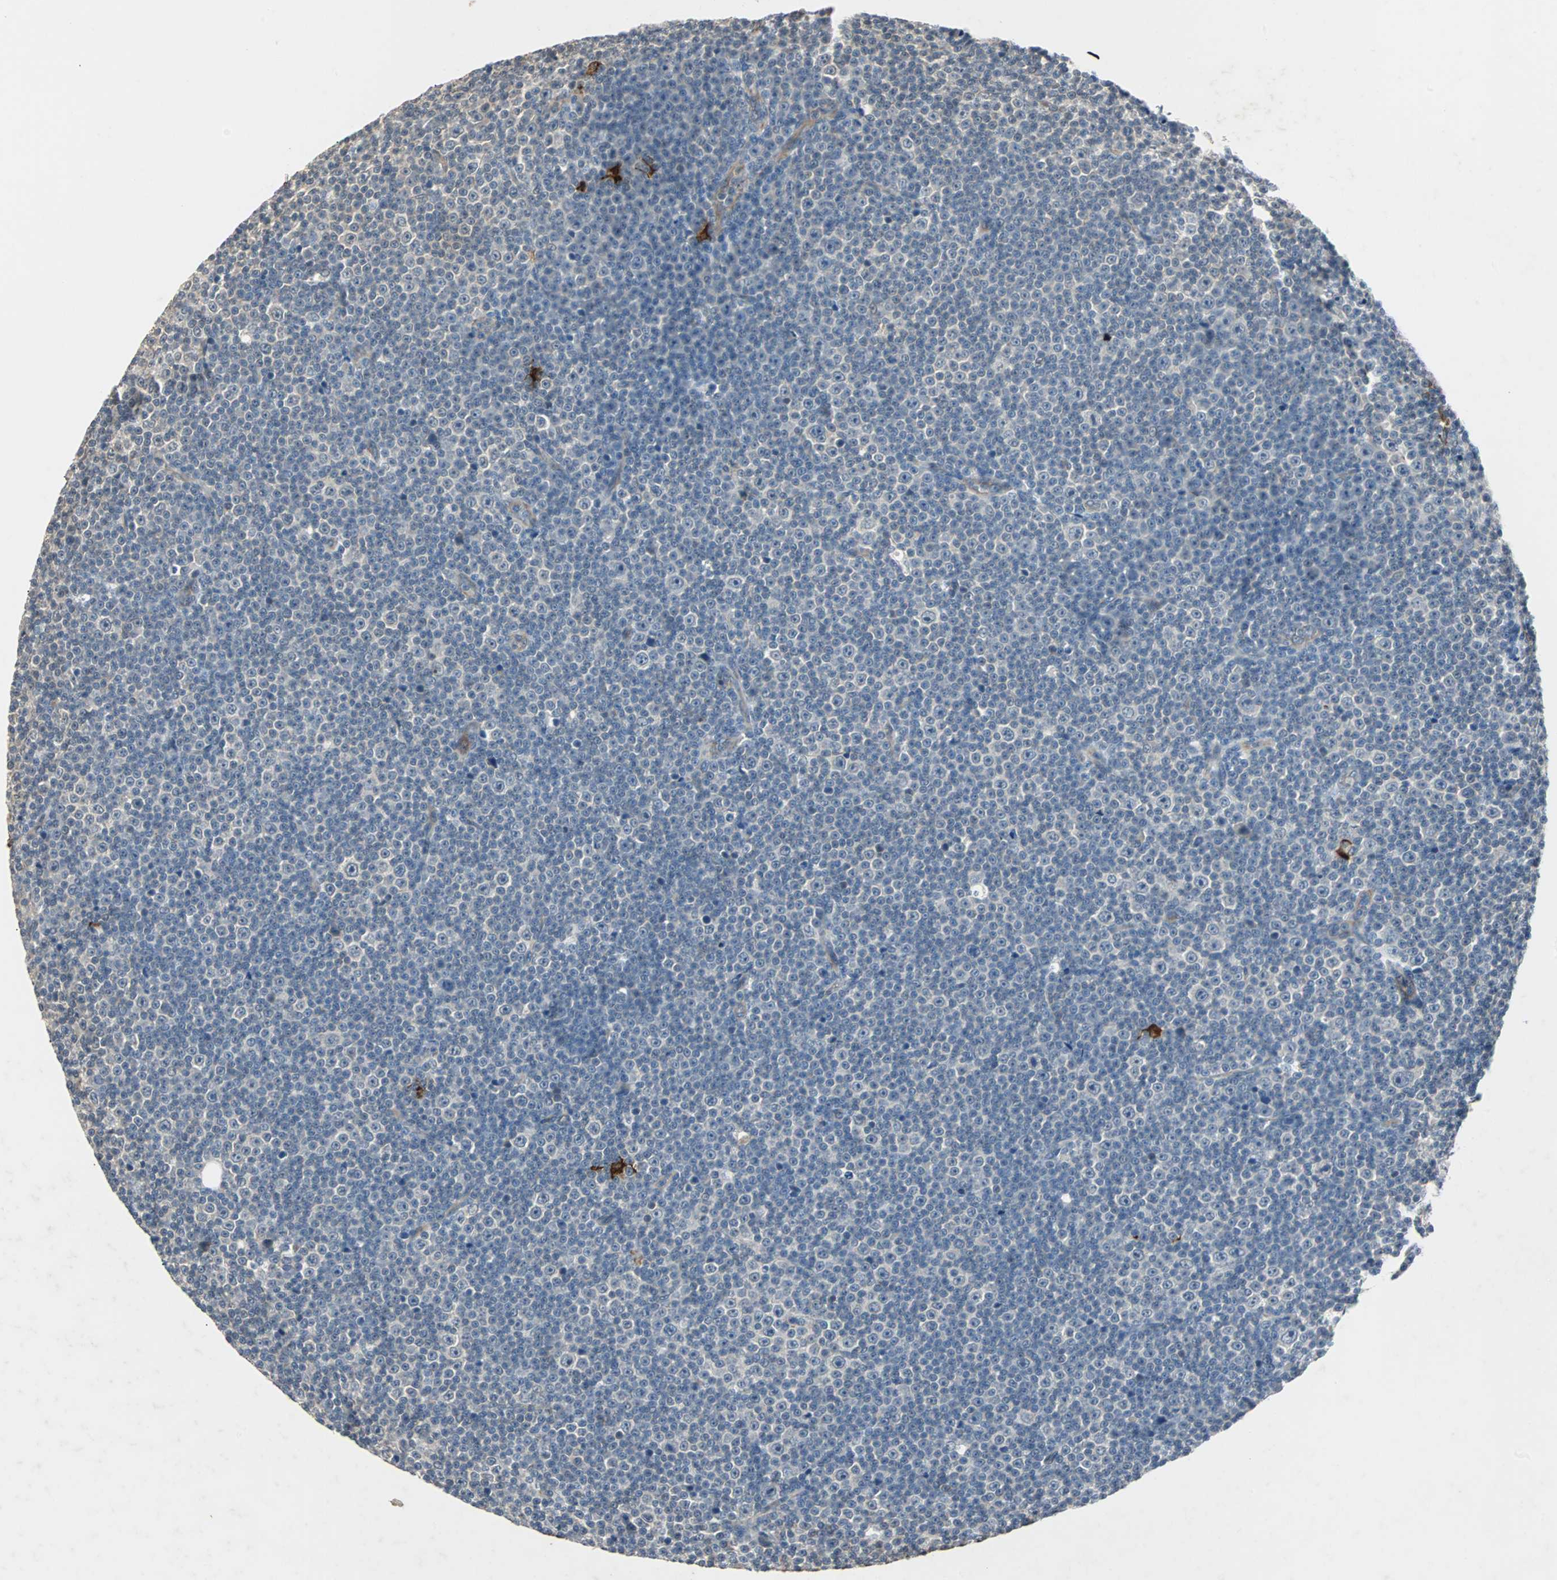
{"staining": {"intensity": "negative", "quantity": "none", "location": "none"}, "tissue": "lymphoma", "cell_type": "Tumor cells", "image_type": "cancer", "snomed": [{"axis": "morphology", "description": "Malignant lymphoma, non-Hodgkin's type, Low grade"}, {"axis": "topography", "description": "Lymph node"}], "caption": "A photomicrograph of lymphoma stained for a protein shows no brown staining in tumor cells.", "gene": "CMC2", "patient": {"sex": "female", "age": 67}}